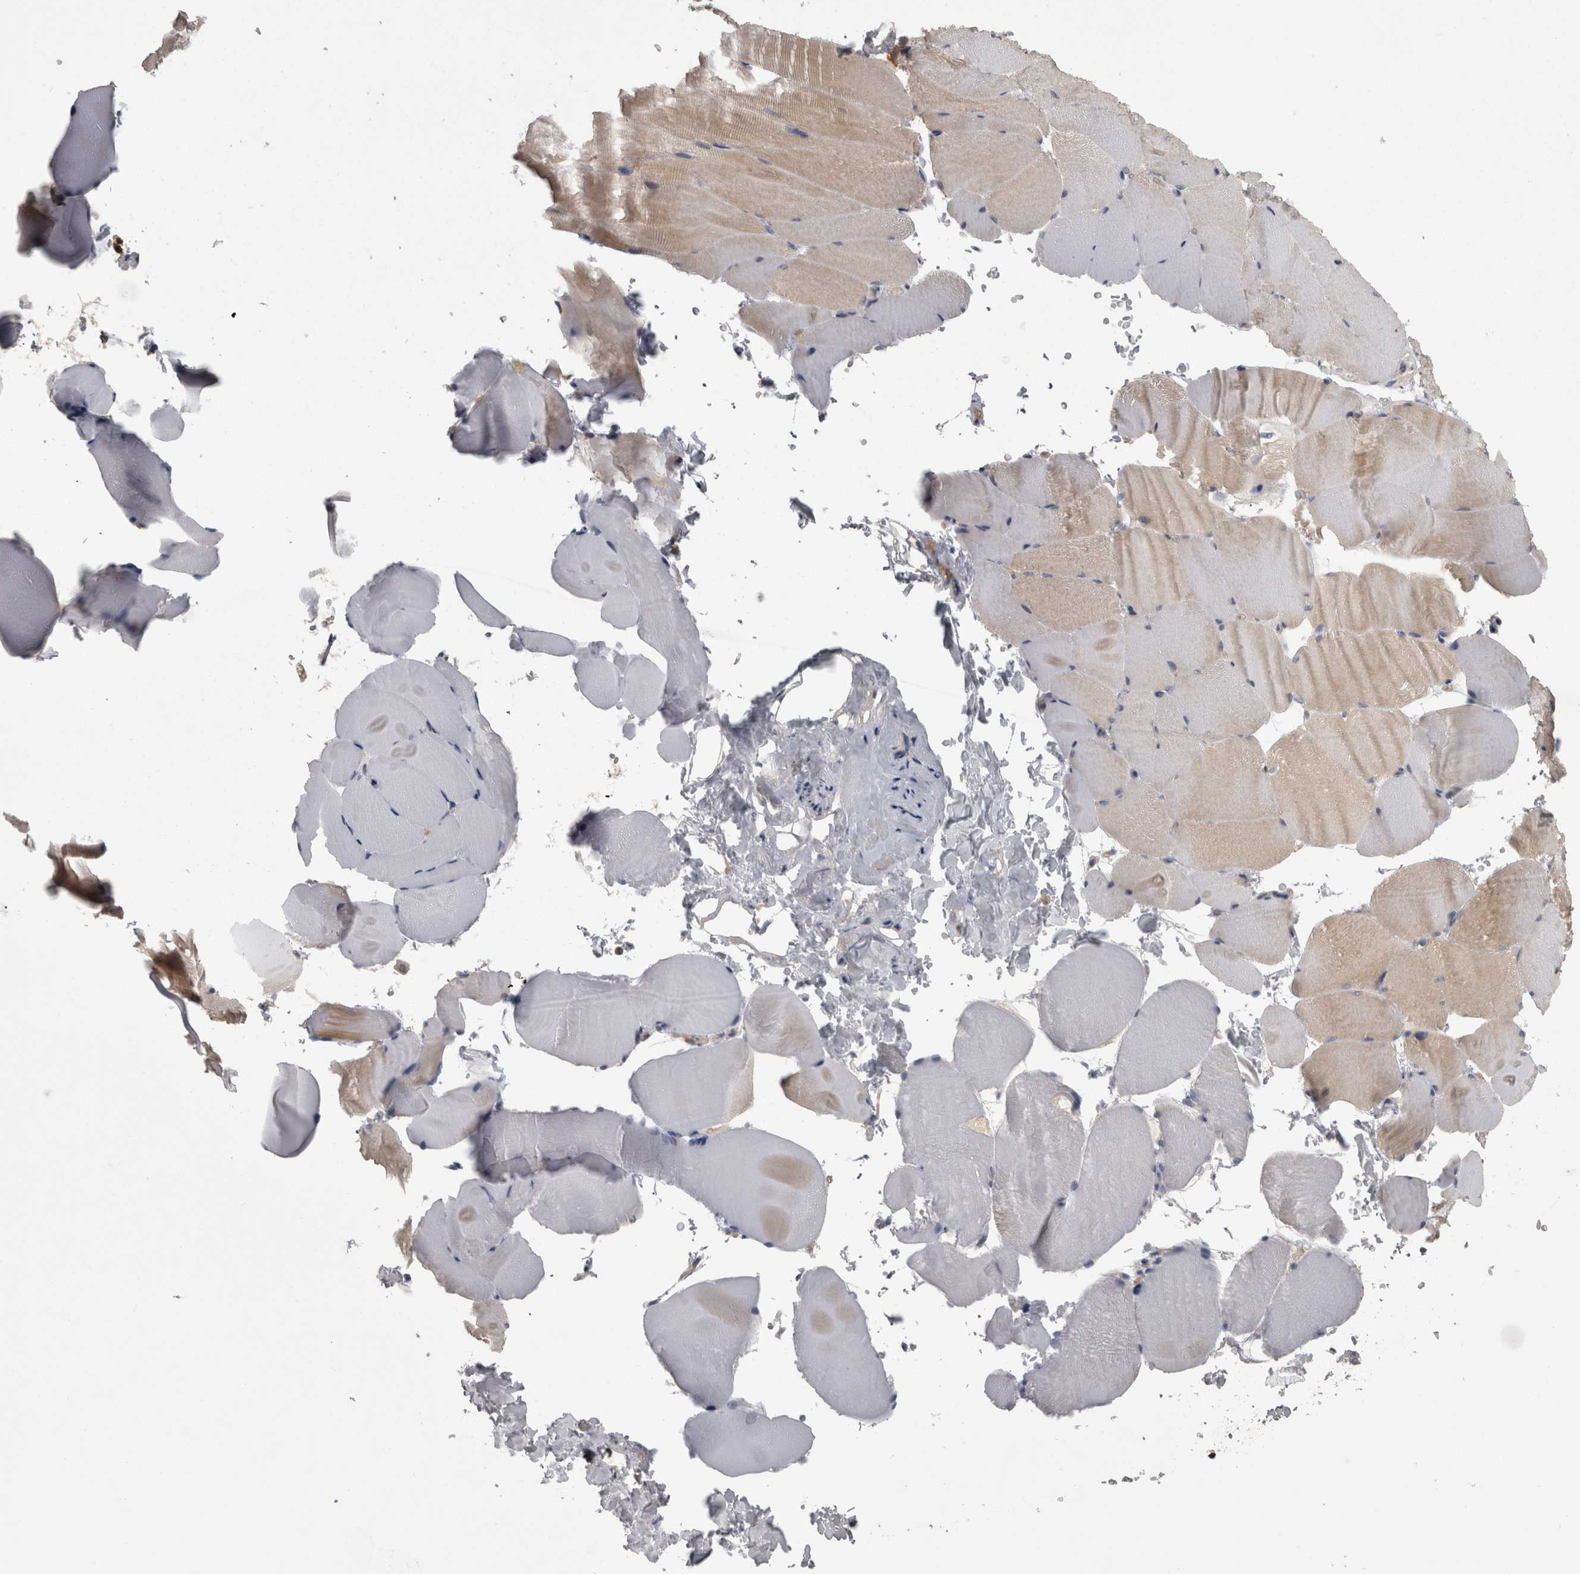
{"staining": {"intensity": "weak", "quantity": "<25%", "location": "cytoplasmic/membranous"}, "tissue": "skeletal muscle", "cell_type": "Myocytes", "image_type": "normal", "snomed": [{"axis": "morphology", "description": "Normal tissue, NOS"}, {"axis": "topography", "description": "Skeletal muscle"}, {"axis": "topography", "description": "Parathyroid gland"}], "caption": "Immunohistochemistry of unremarkable skeletal muscle displays no staining in myocytes. (IHC, brightfield microscopy, high magnification).", "gene": "APRT", "patient": {"sex": "female", "age": 37}}